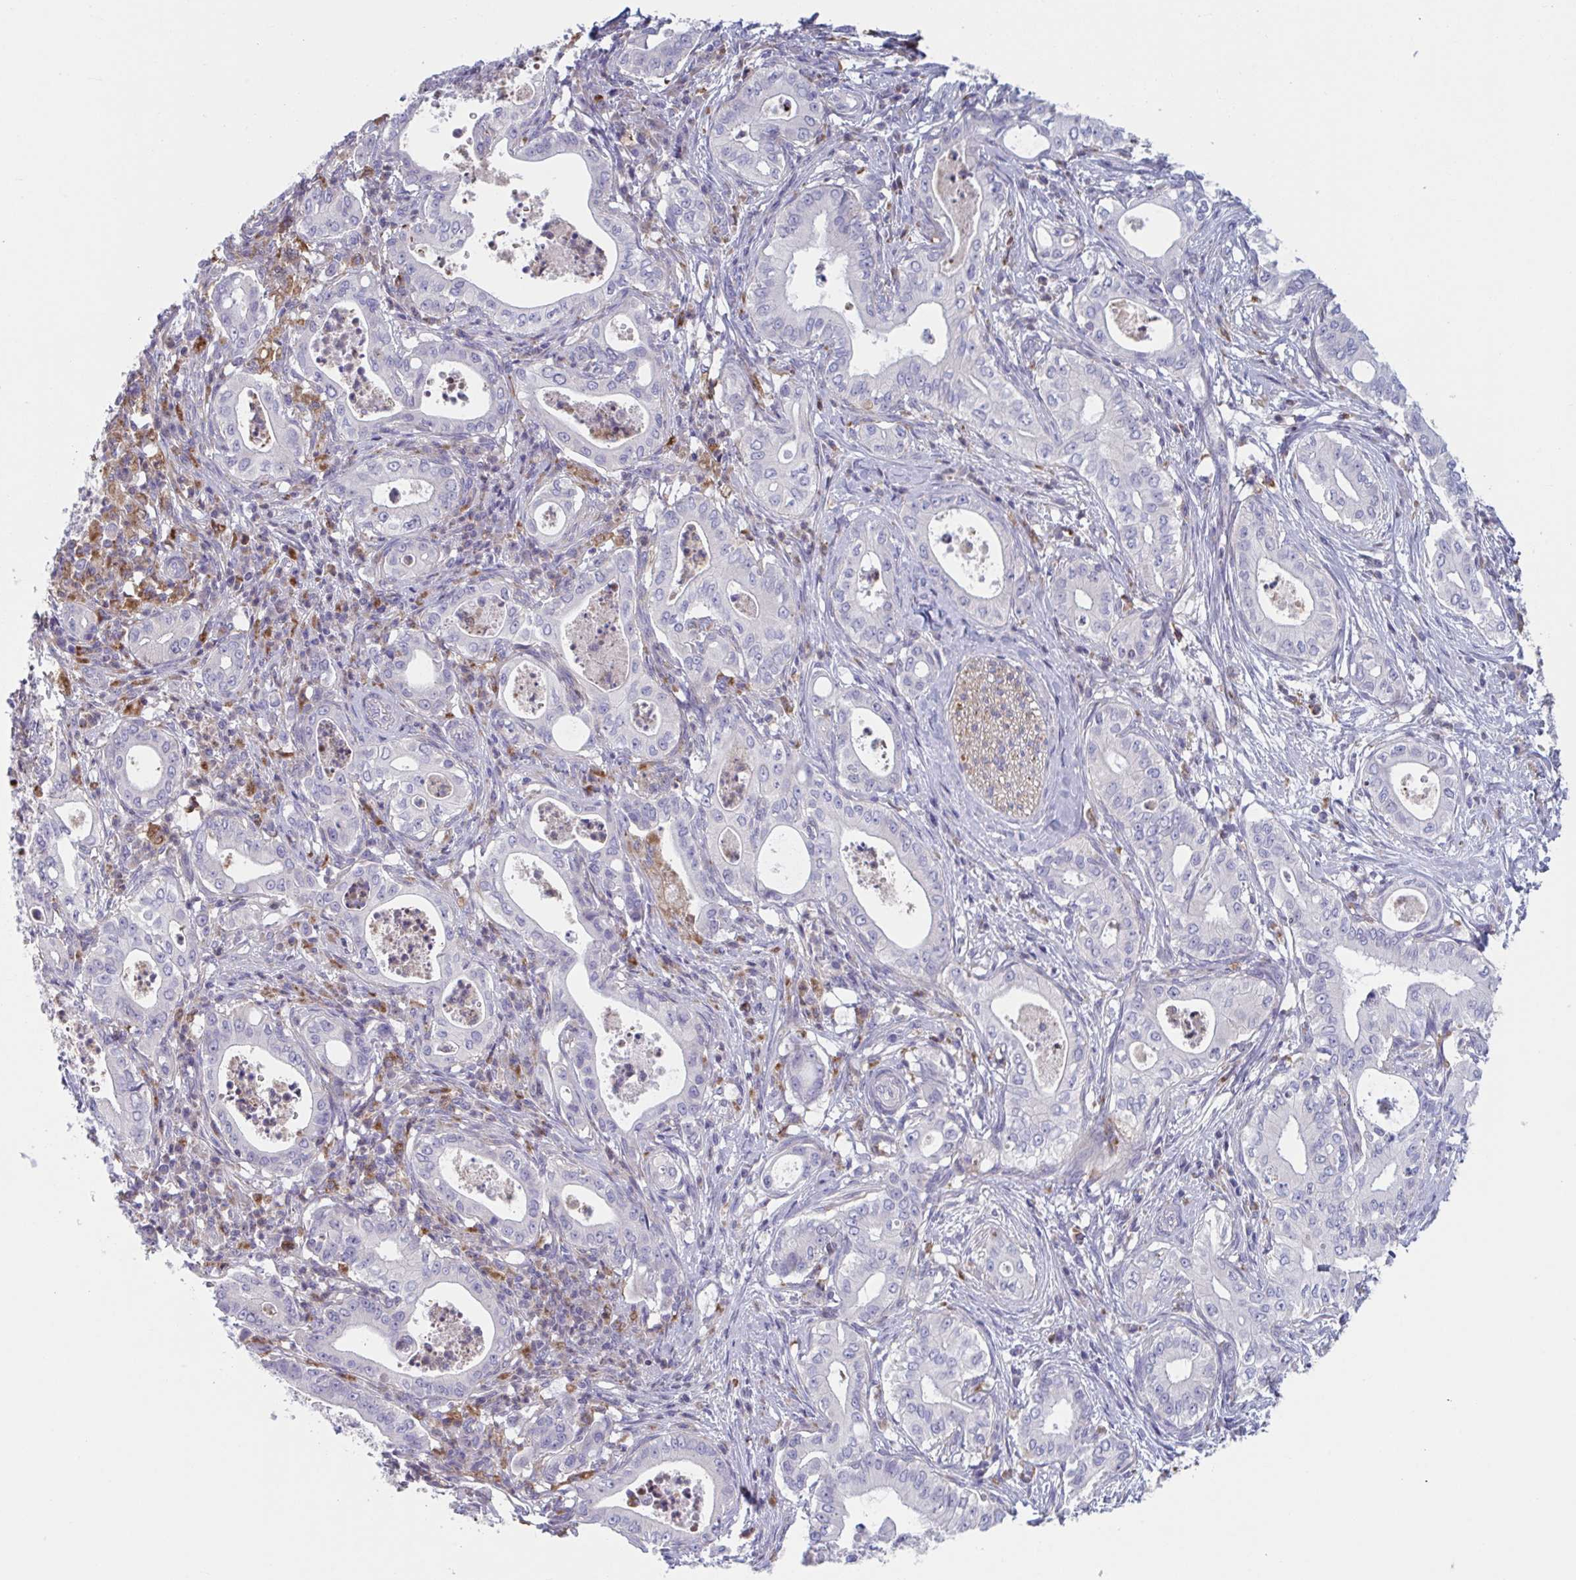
{"staining": {"intensity": "negative", "quantity": "none", "location": "none"}, "tissue": "pancreatic cancer", "cell_type": "Tumor cells", "image_type": "cancer", "snomed": [{"axis": "morphology", "description": "Adenocarcinoma, NOS"}, {"axis": "topography", "description": "Pancreas"}], "caption": "Tumor cells show no significant protein staining in pancreatic cancer (adenocarcinoma).", "gene": "NIPSNAP1", "patient": {"sex": "male", "age": 71}}